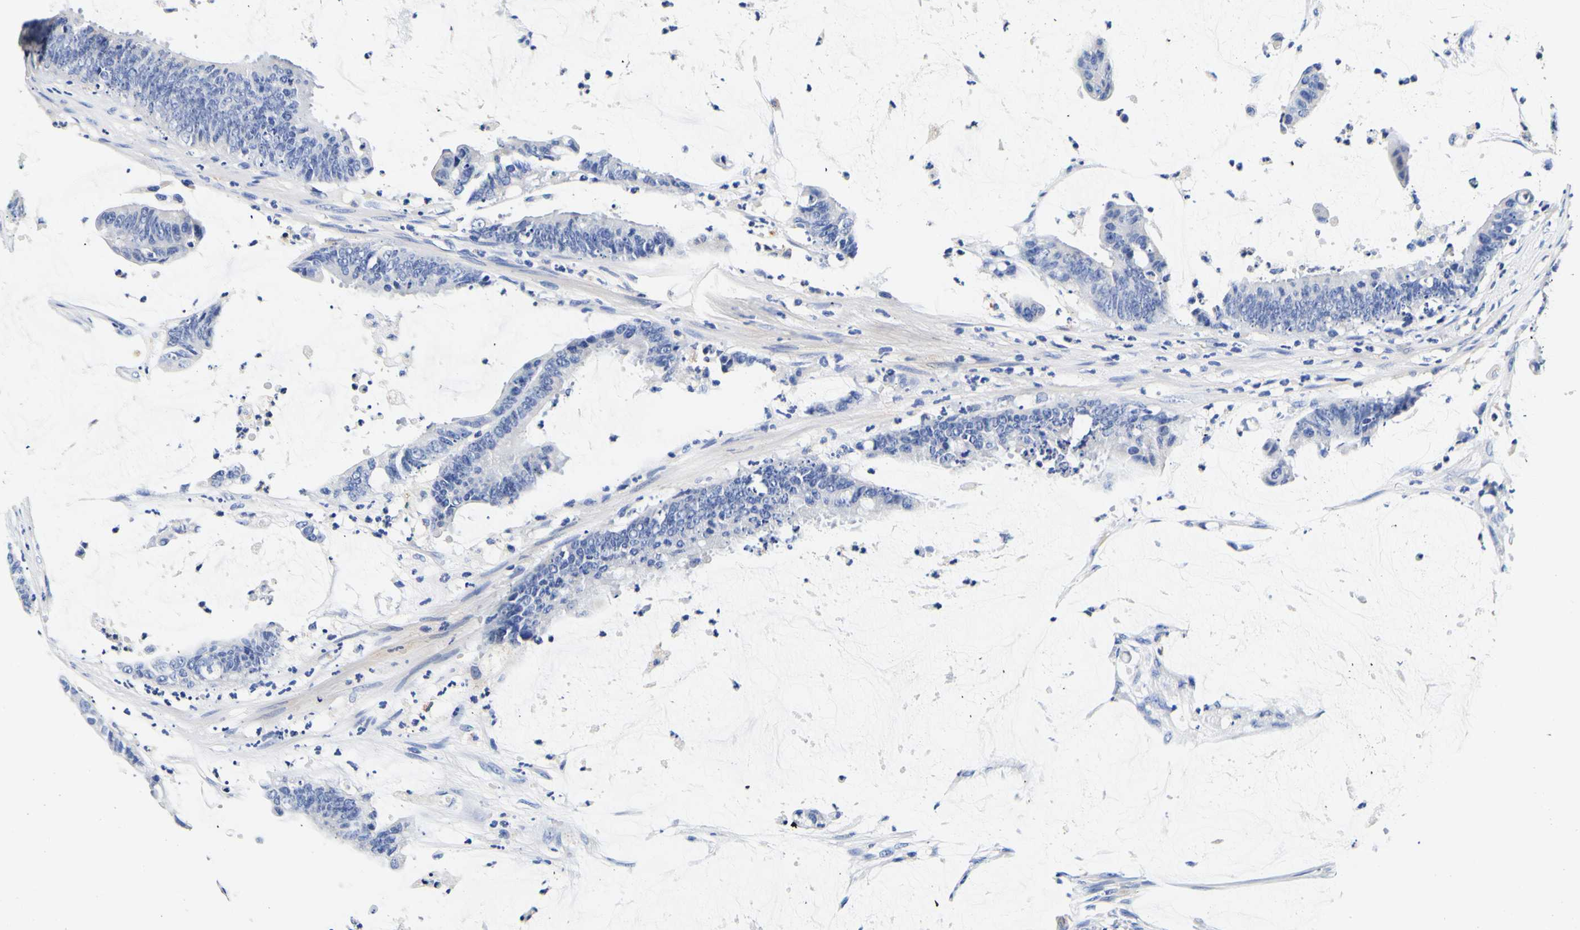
{"staining": {"intensity": "negative", "quantity": "none", "location": "none"}, "tissue": "colorectal cancer", "cell_type": "Tumor cells", "image_type": "cancer", "snomed": [{"axis": "morphology", "description": "Adenocarcinoma, NOS"}, {"axis": "topography", "description": "Rectum"}], "caption": "There is no significant staining in tumor cells of colorectal adenocarcinoma.", "gene": "CAMK4", "patient": {"sex": "female", "age": 66}}